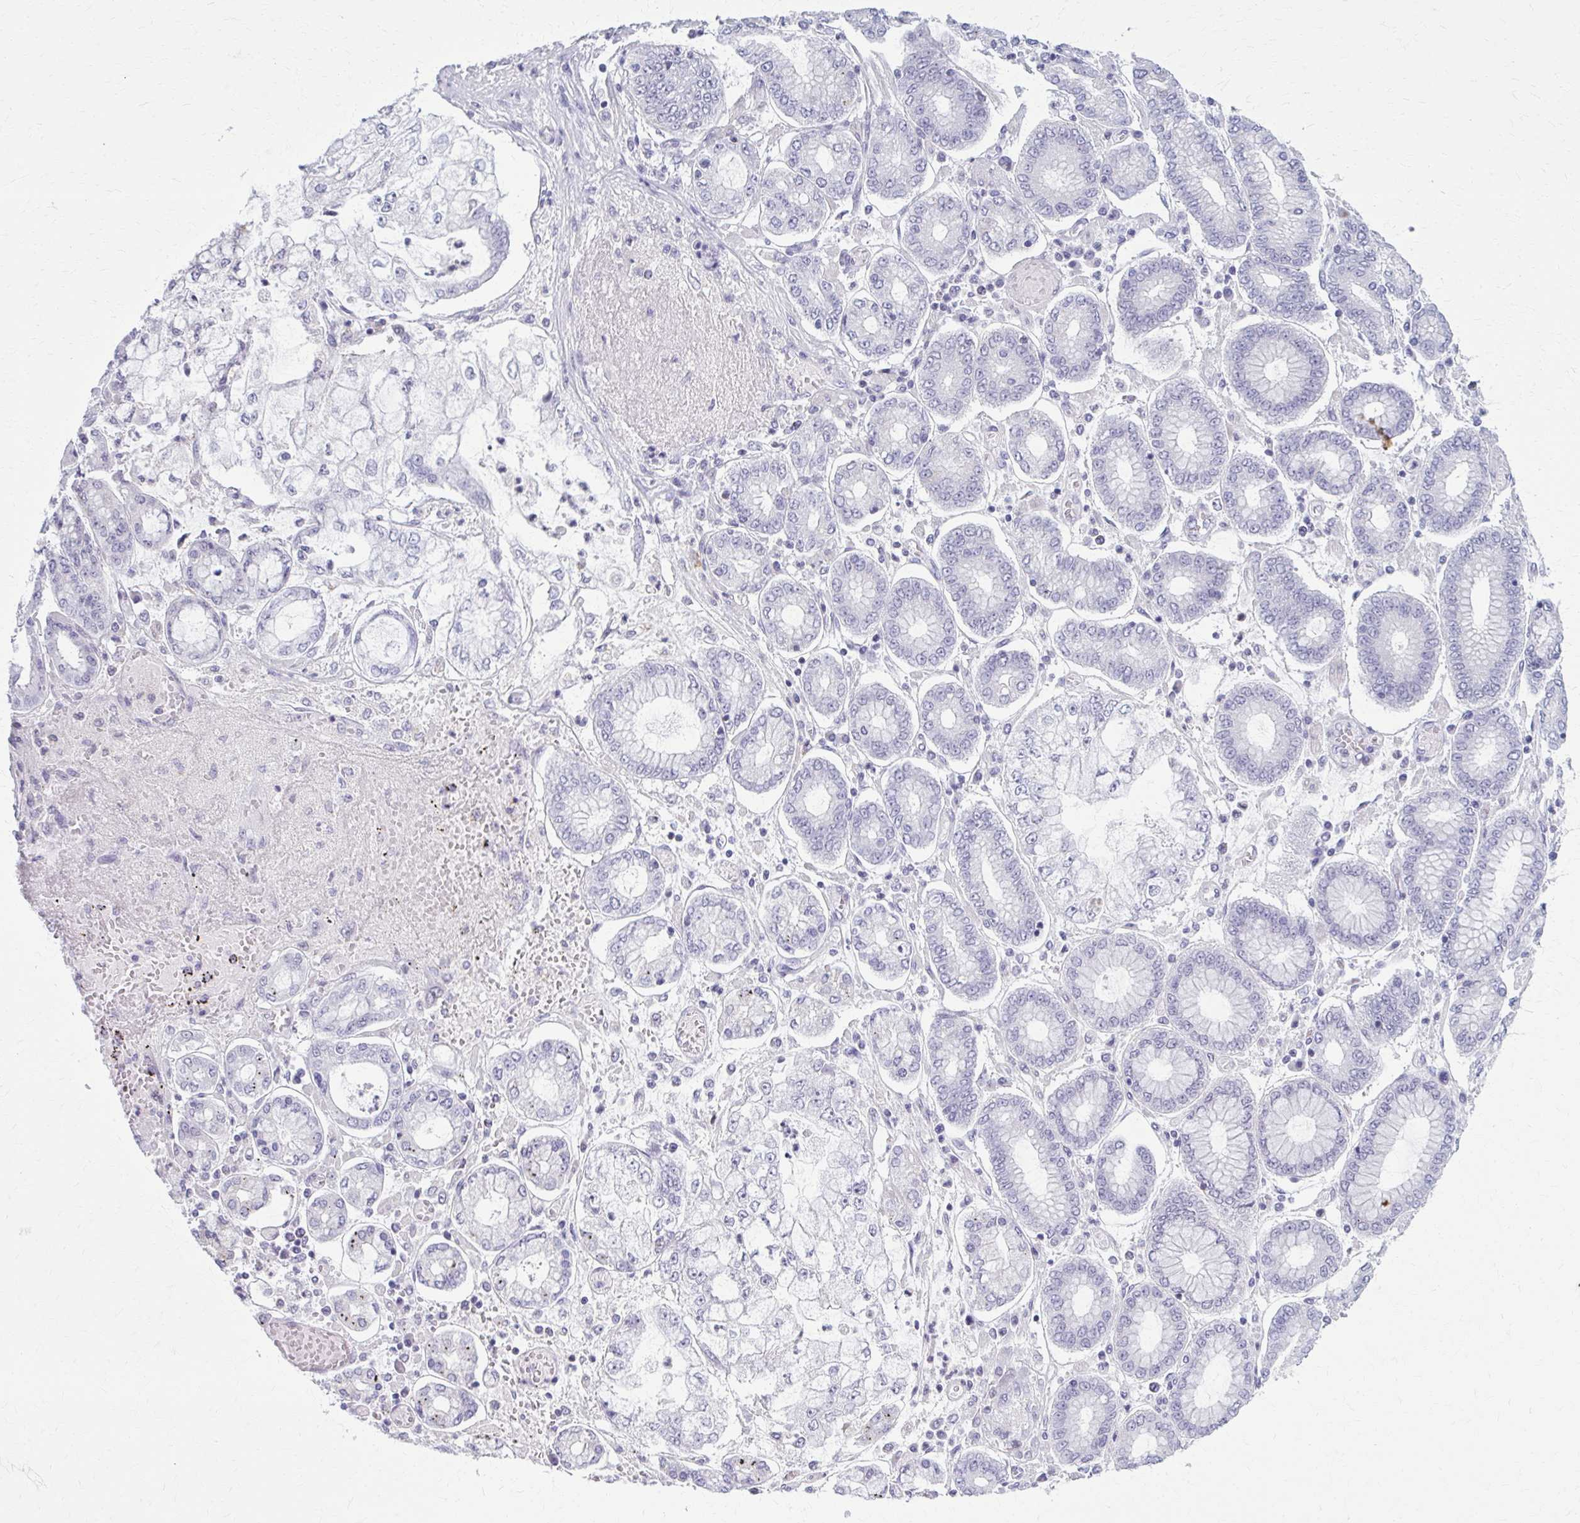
{"staining": {"intensity": "negative", "quantity": "none", "location": "none"}, "tissue": "stomach cancer", "cell_type": "Tumor cells", "image_type": "cancer", "snomed": [{"axis": "morphology", "description": "Adenocarcinoma, NOS"}, {"axis": "topography", "description": "Stomach"}], "caption": "Human stomach cancer (adenocarcinoma) stained for a protein using immunohistochemistry (IHC) exhibits no staining in tumor cells.", "gene": "CARD9", "patient": {"sex": "male", "age": 76}}